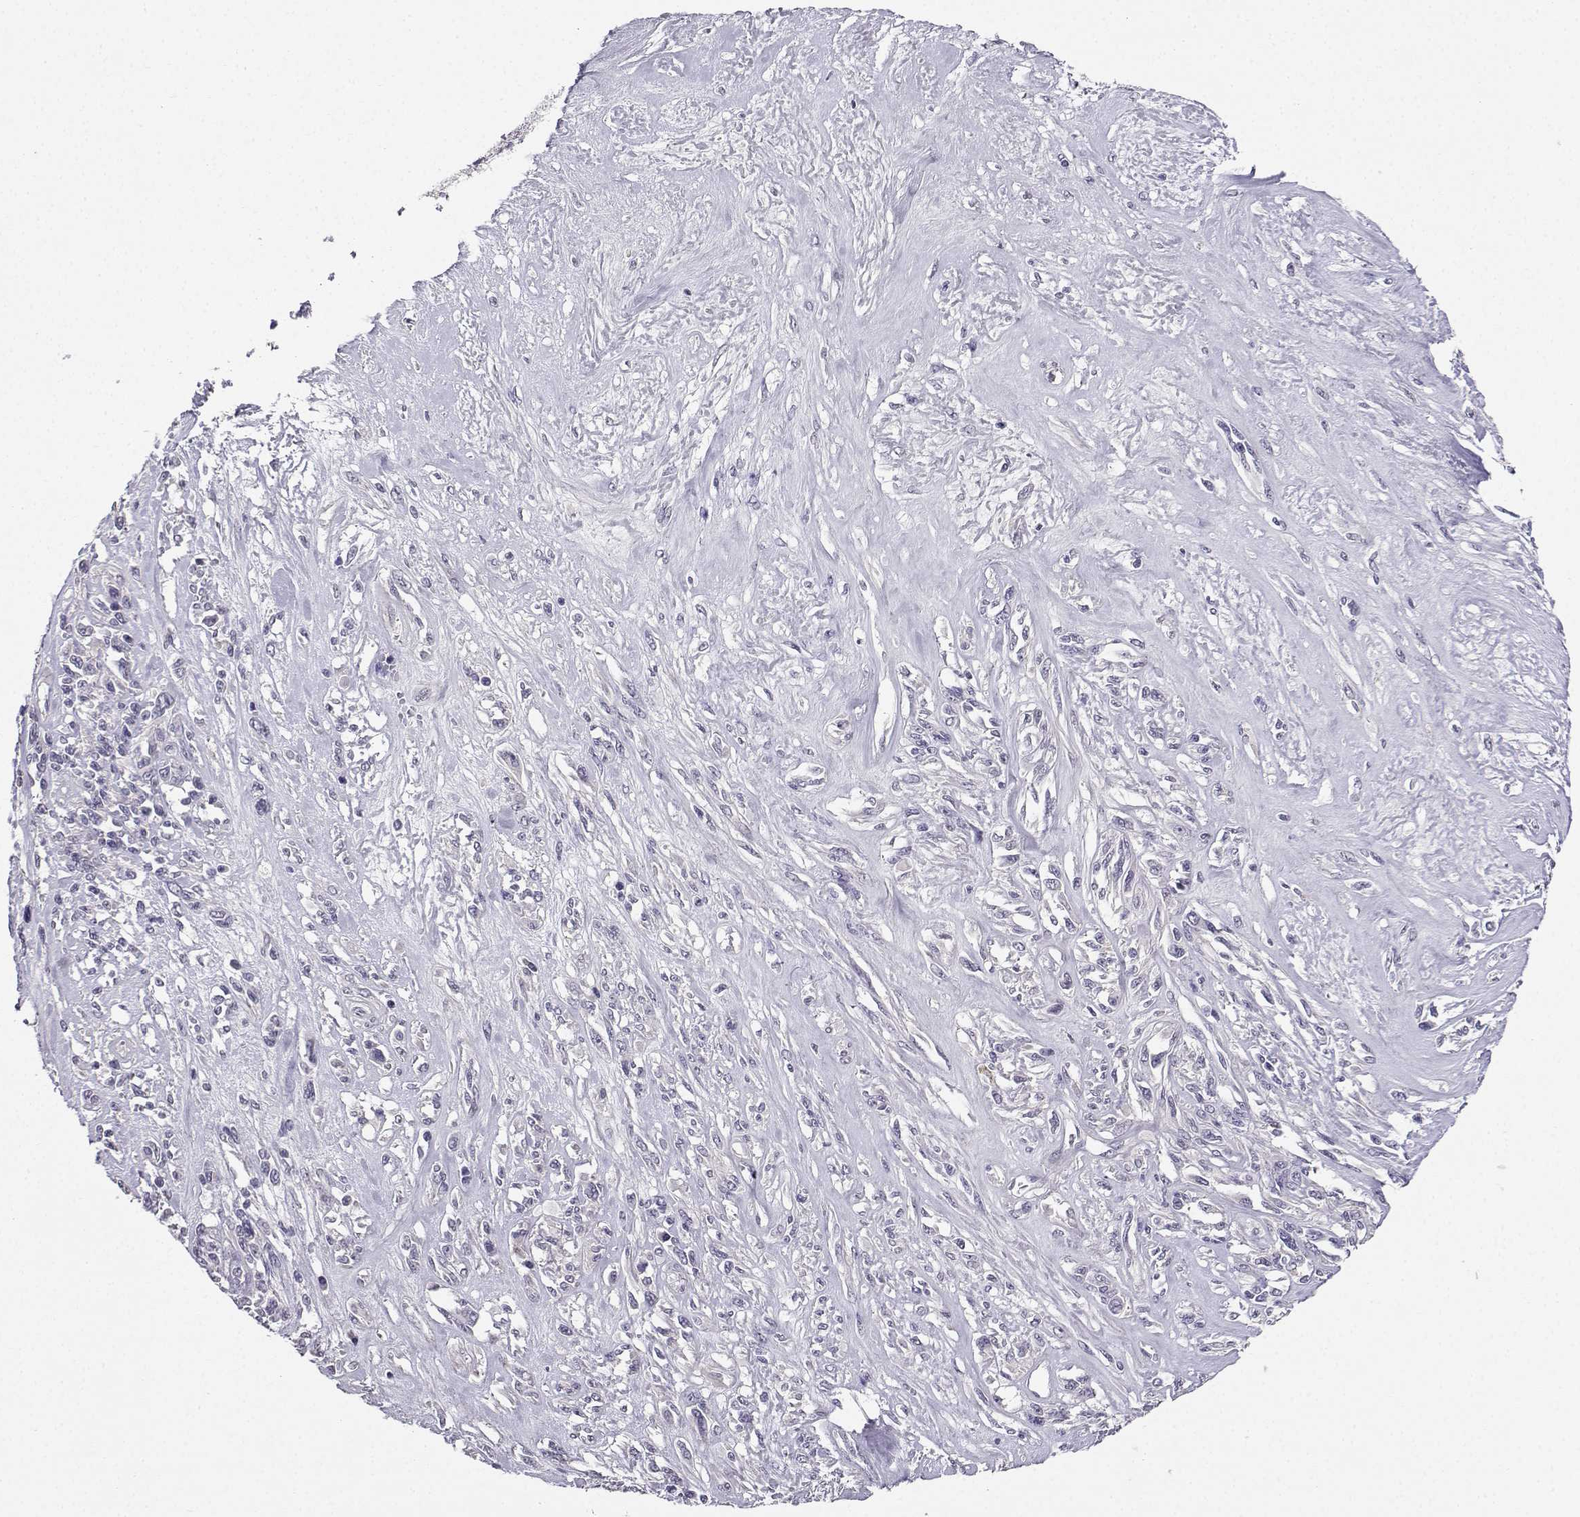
{"staining": {"intensity": "negative", "quantity": "none", "location": "none"}, "tissue": "melanoma", "cell_type": "Tumor cells", "image_type": "cancer", "snomed": [{"axis": "morphology", "description": "Malignant melanoma, NOS"}, {"axis": "topography", "description": "Skin"}], "caption": "Melanoma was stained to show a protein in brown. There is no significant staining in tumor cells.", "gene": "SPAG11B", "patient": {"sex": "female", "age": 91}}